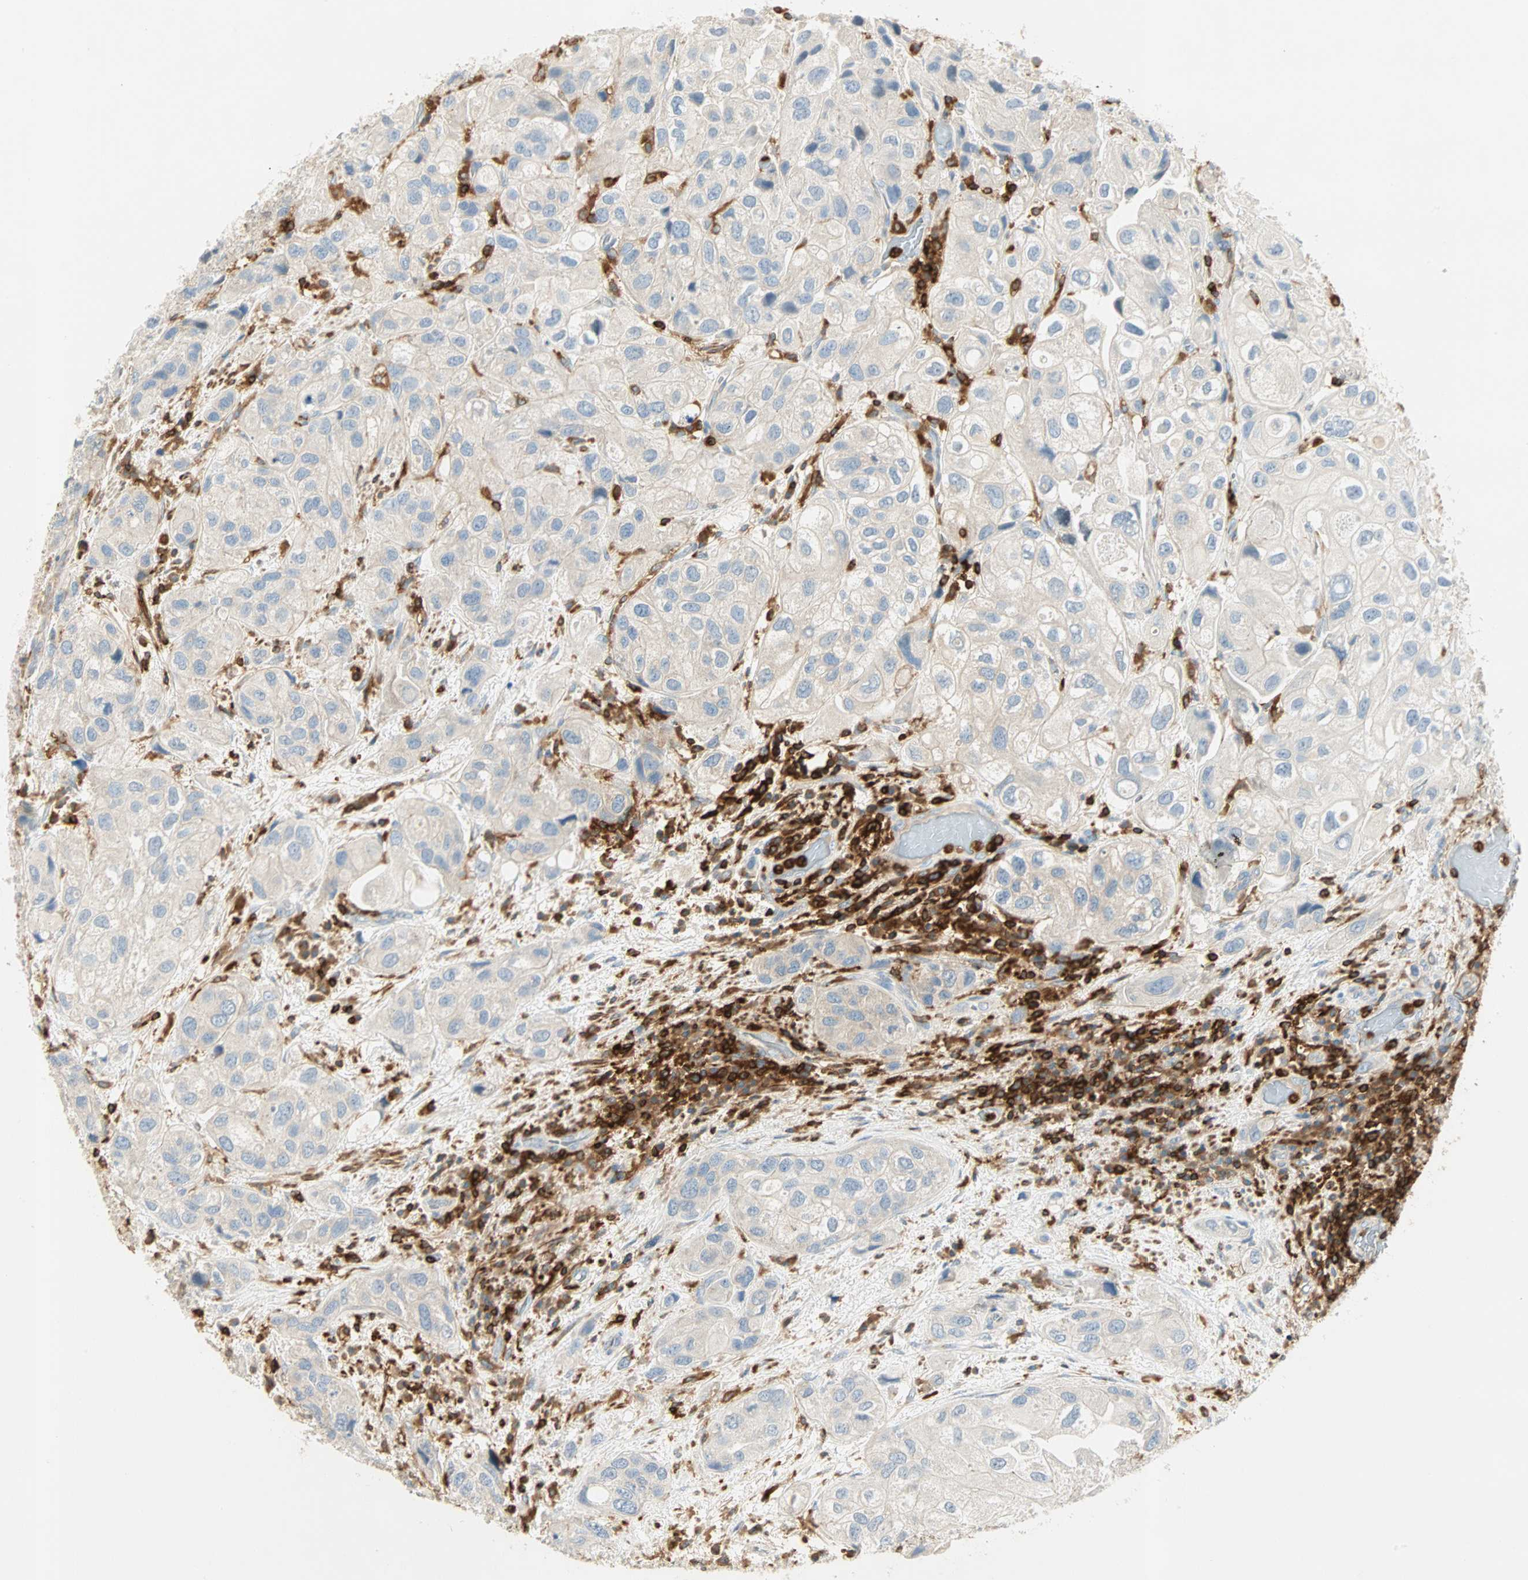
{"staining": {"intensity": "negative", "quantity": "none", "location": "none"}, "tissue": "urothelial cancer", "cell_type": "Tumor cells", "image_type": "cancer", "snomed": [{"axis": "morphology", "description": "Urothelial carcinoma, High grade"}, {"axis": "topography", "description": "Urinary bladder"}], "caption": "Immunohistochemical staining of human urothelial cancer displays no significant expression in tumor cells.", "gene": "FMNL1", "patient": {"sex": "female", "age": 64}}